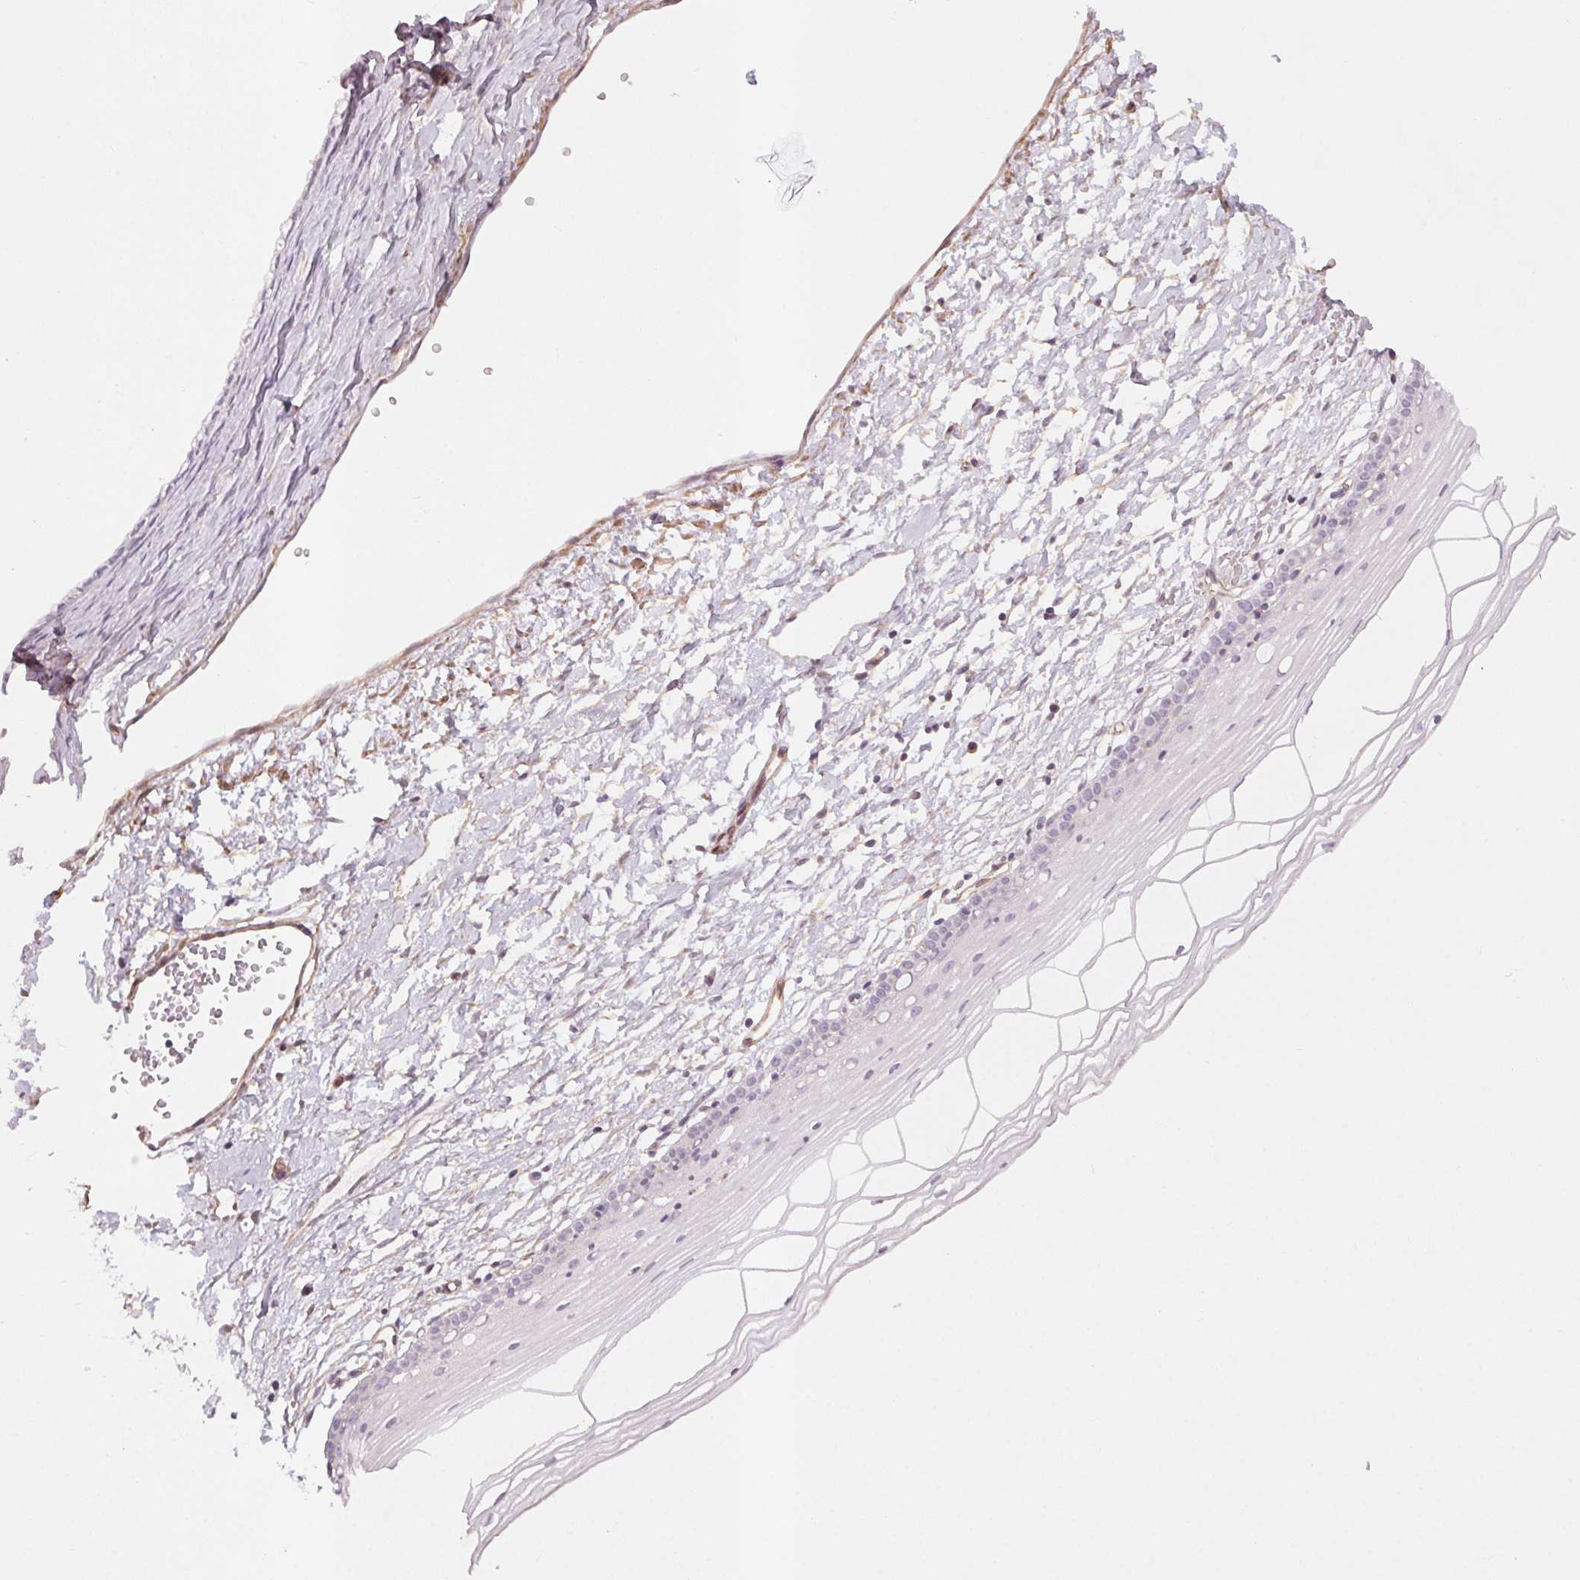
{"staining": {"intensity": "negative", "quantity": "none", "location": "none"}, "tissue": "cervix", "cell_type": "Glandular cells", "image_type": "normal", "snomed": [{"axis": "morphology", "description": "Normal tissue, NOS"}, {"axis": "topography", "description": "Cervix"}], "caption": "Immunohistochemistry (IHC) image of unremarkable cervix: cervix stained with DAB displays no significant protein expression in glandular cells.", "gene": "CCSER1", "patient": {"sex": "female", "age": 40}}